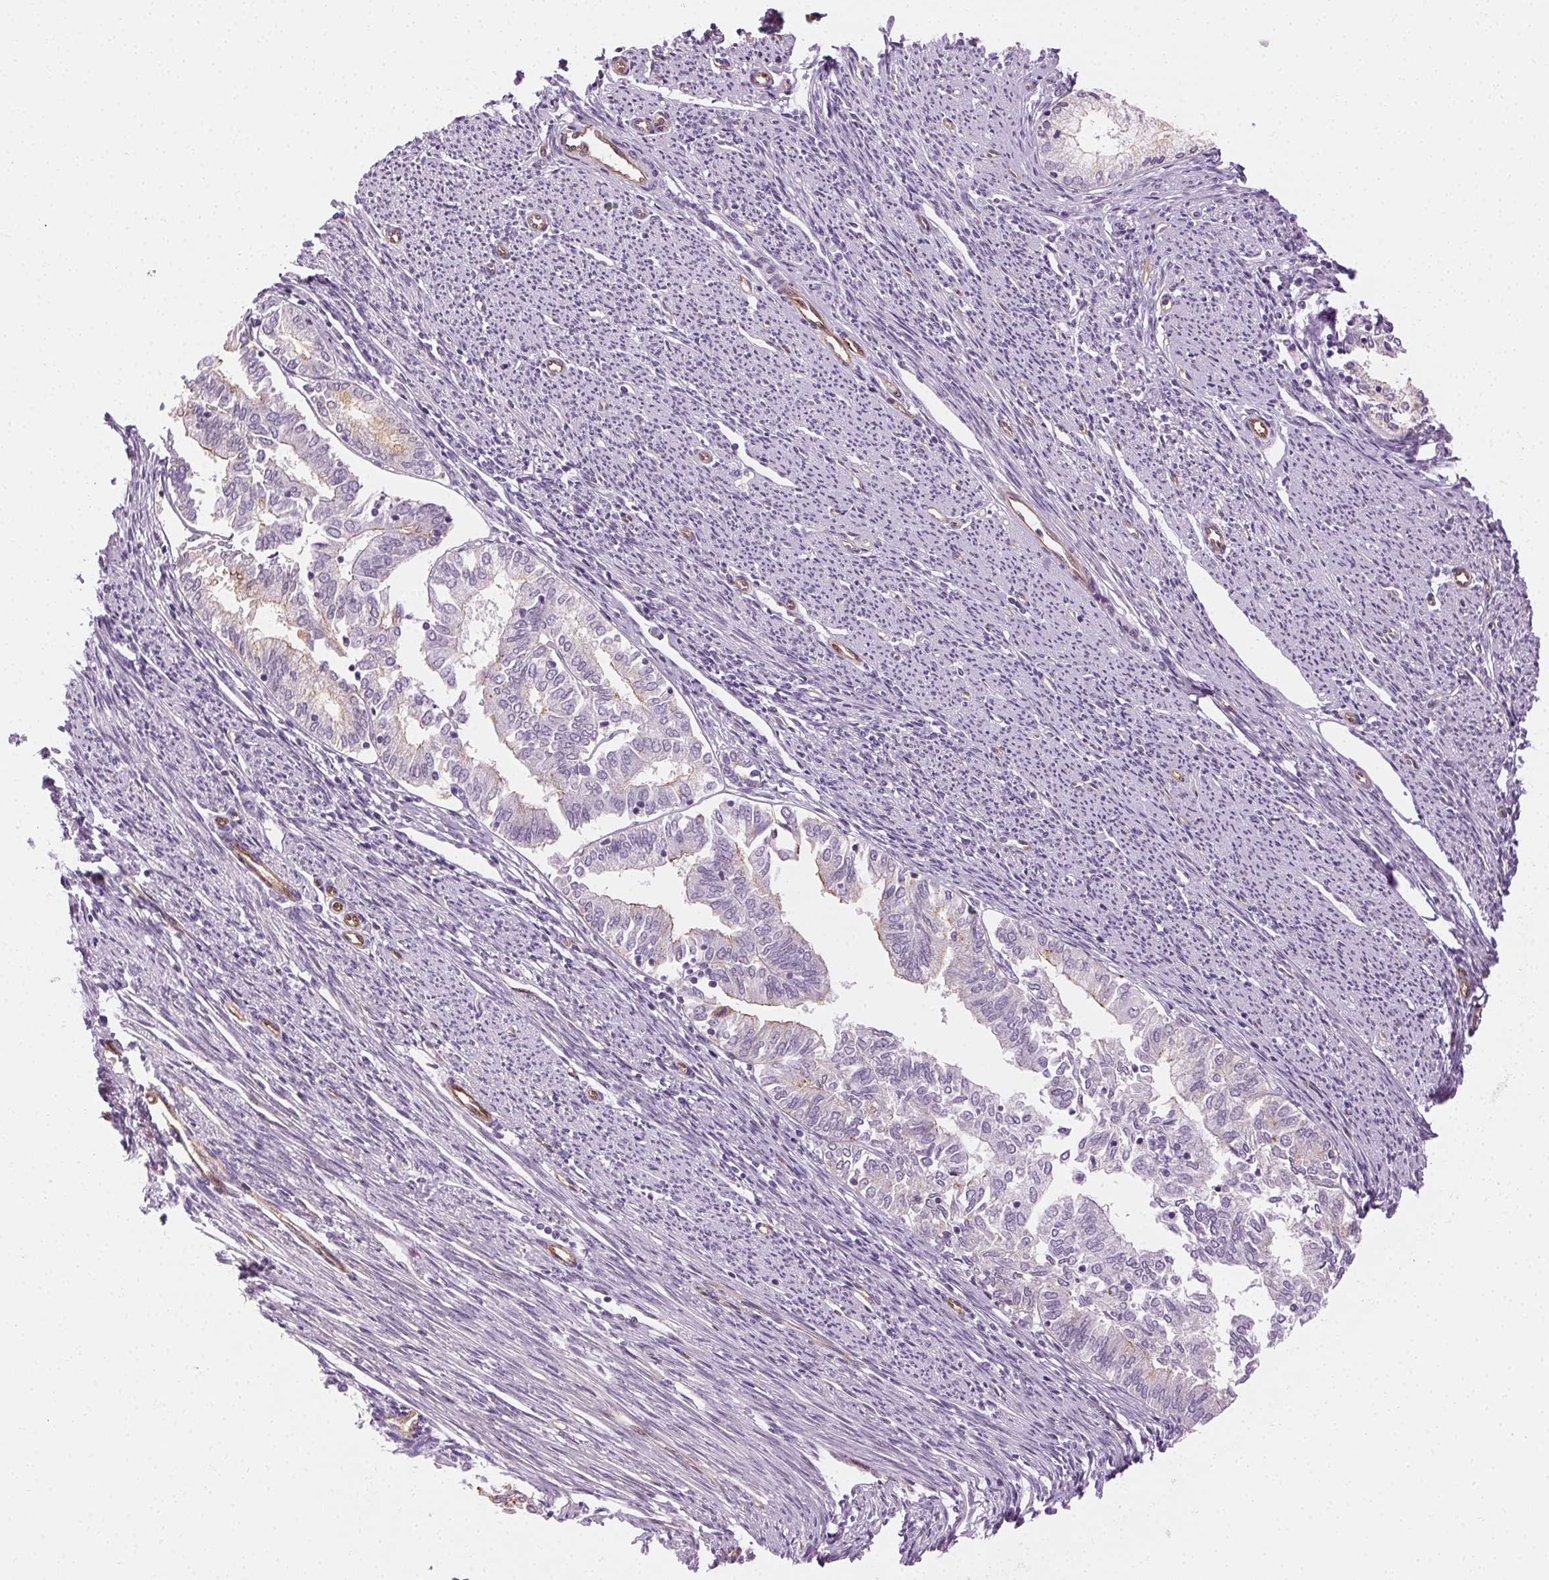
{"staining": {"intensity": "negative", "quantity": "none", "location": "none"}, "tissue": "endometrial cancer", "cell_type": "Tumor cells", "image_type": "cancer", "snomed": [{"axis": "morphology", "description": "Adenocarcinoma, NOS"}, {"axis": "topography", "description": "Endometrium"}], "caption": "The micrograph demonstrates no staining of tumor cells in endometrial cancer.", "gene": "AIF1L", "patient": {"sex": "female", "age": 79}}